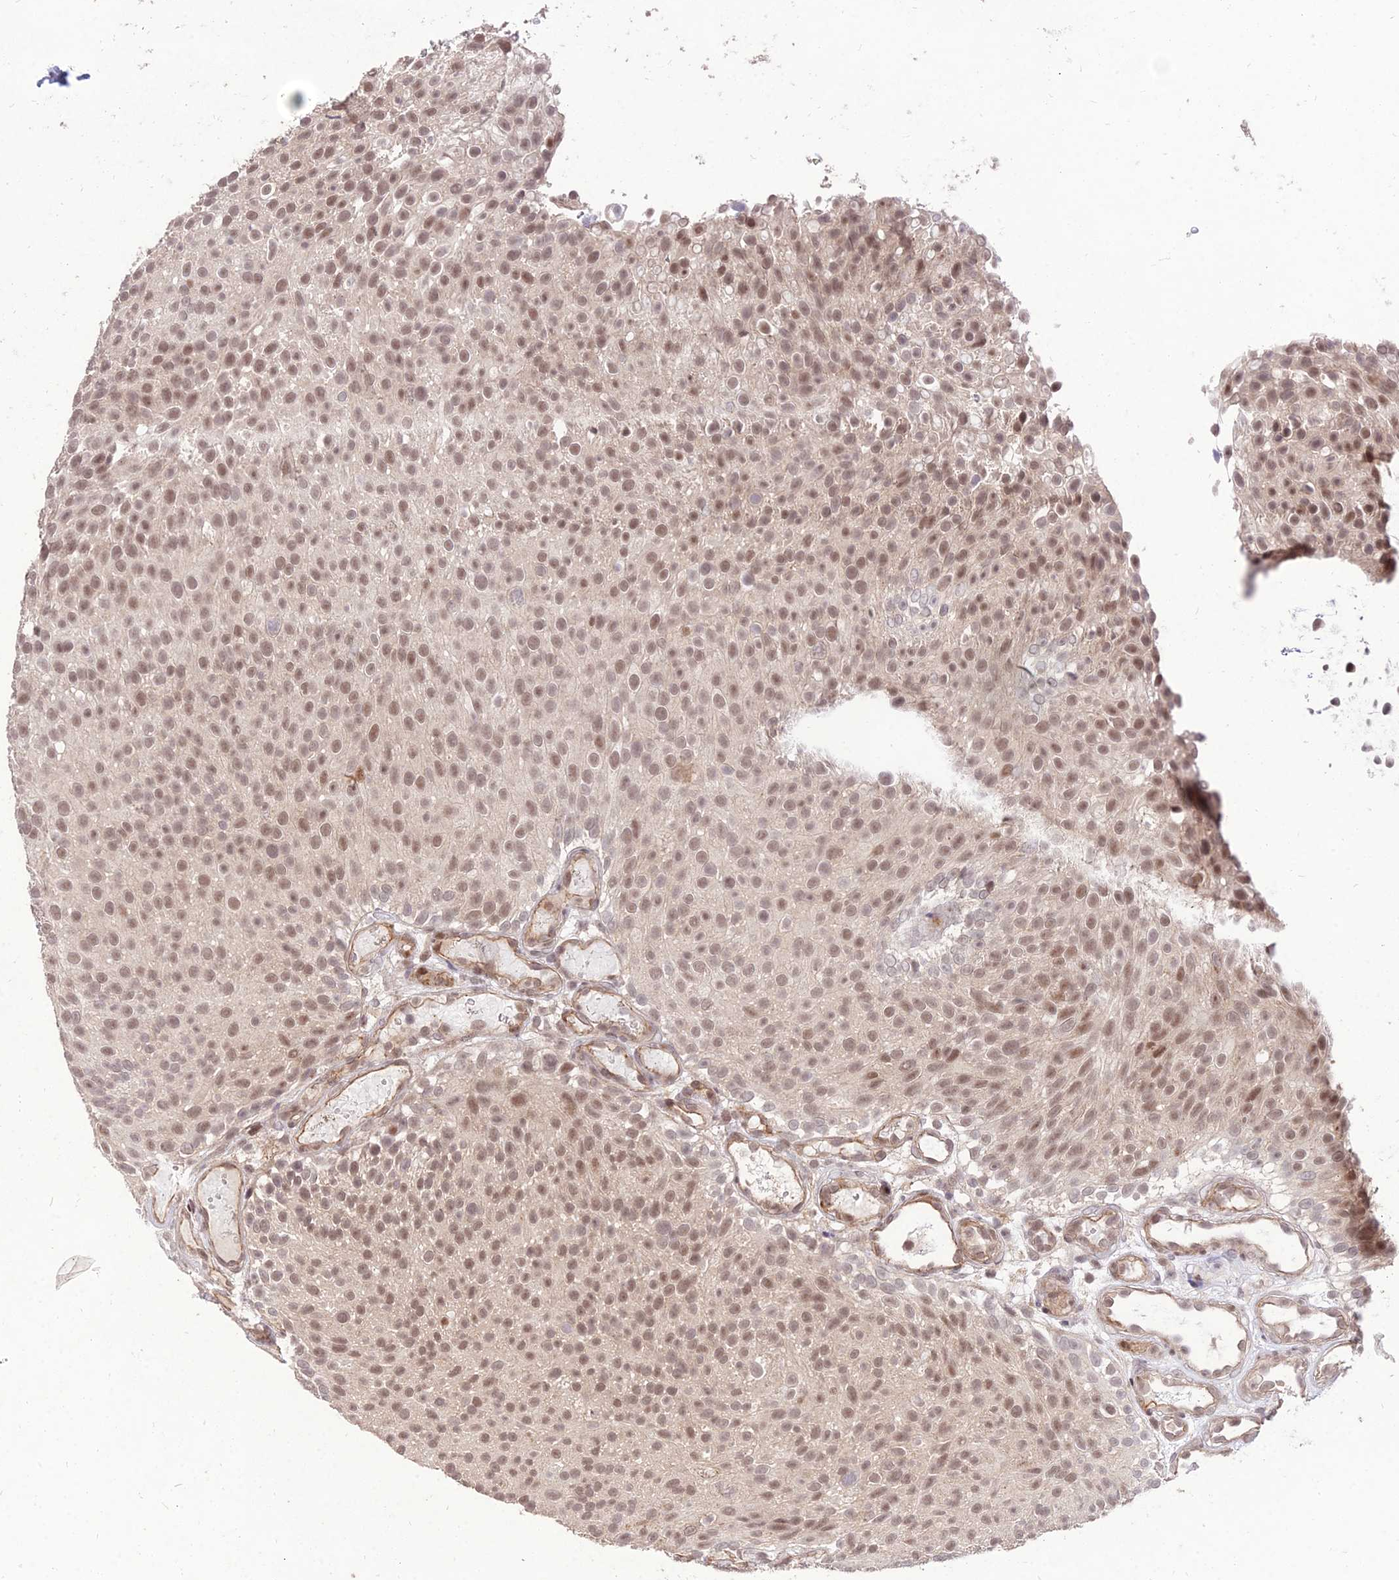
{"staining": {"intensity": "moderate", "quantity": ">75%", "location": "nuclear"}, "tissue": "urothelial cancer", "cell_type": "Tumor cells", "image_type": "cancer", "snomed": [{"axis": "morphology", "description": "Urothelial carcinoma, Low grade"}, {"axis": "topography", "description": "Urinary bladder"}], "caption": "Immunohistochemistry (IHC) of low-grade urothelial carcinoma demonstrates medium levels of moderate nuclear positivity in approximately >75% of tumor cells.", "gene": "ZNF85", "patient": {"sex": "male", "age": 78}}